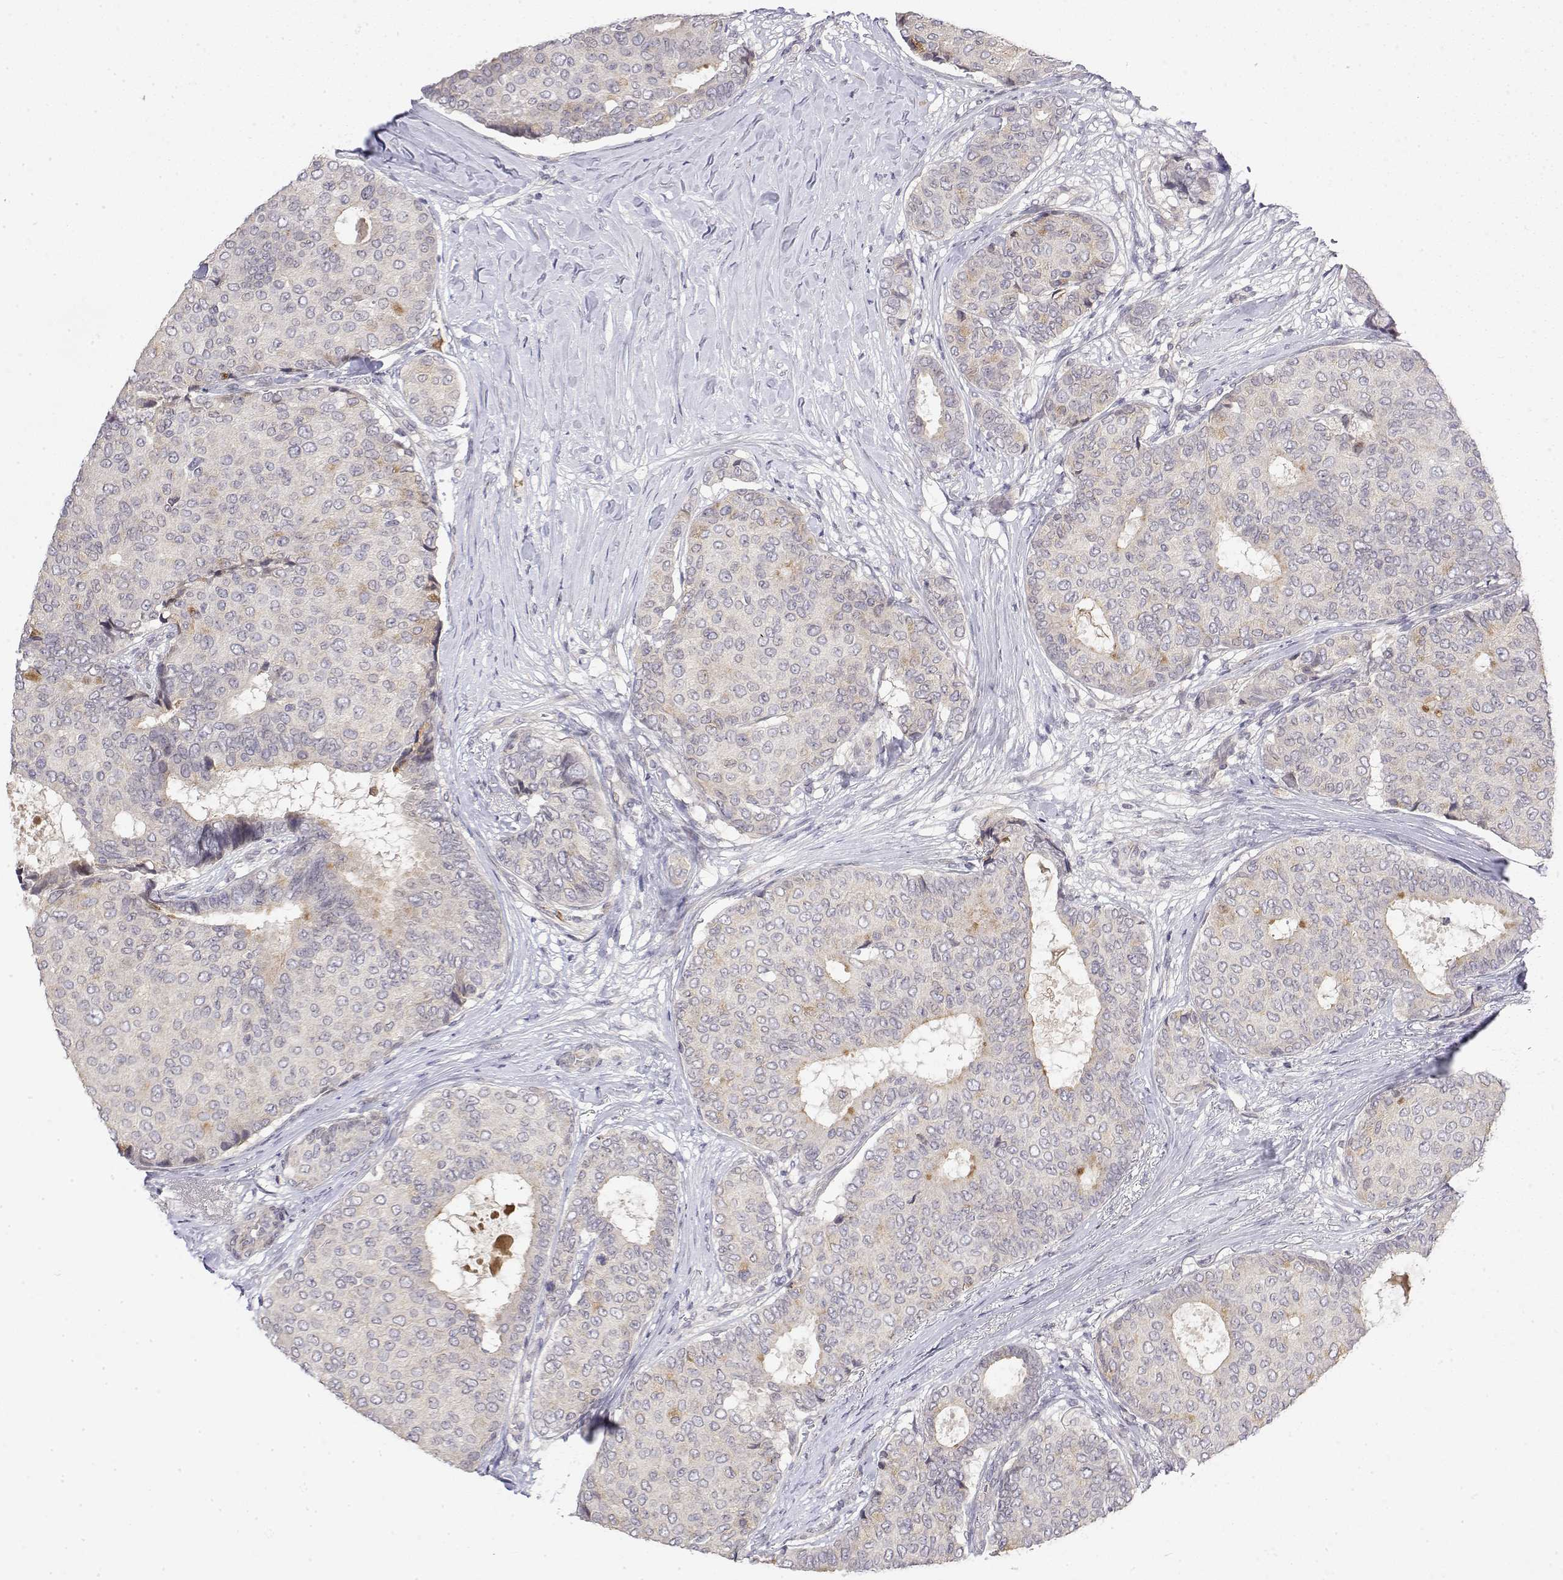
{"staining": {"intensity": "weak", "quantity": "<25%", "location": "cytoplasmic/membranous"}, "tissue": "breast cancer", "cell_type": "Tumor cells", "image_type": "cancer", "snomed": [{"axis": "morphology", "description": "Duct carcinoma"}, {"axis": "topography", "description": "Breast"}], "caption": "Tumor cells show no significant protein expression in infiltrating ductal carcinoma (breast). (DAB immunohistochemistry (IHC), high magnification).", "gene": "IGFBP4", "patient": {"sex": "female", "age": 75}}